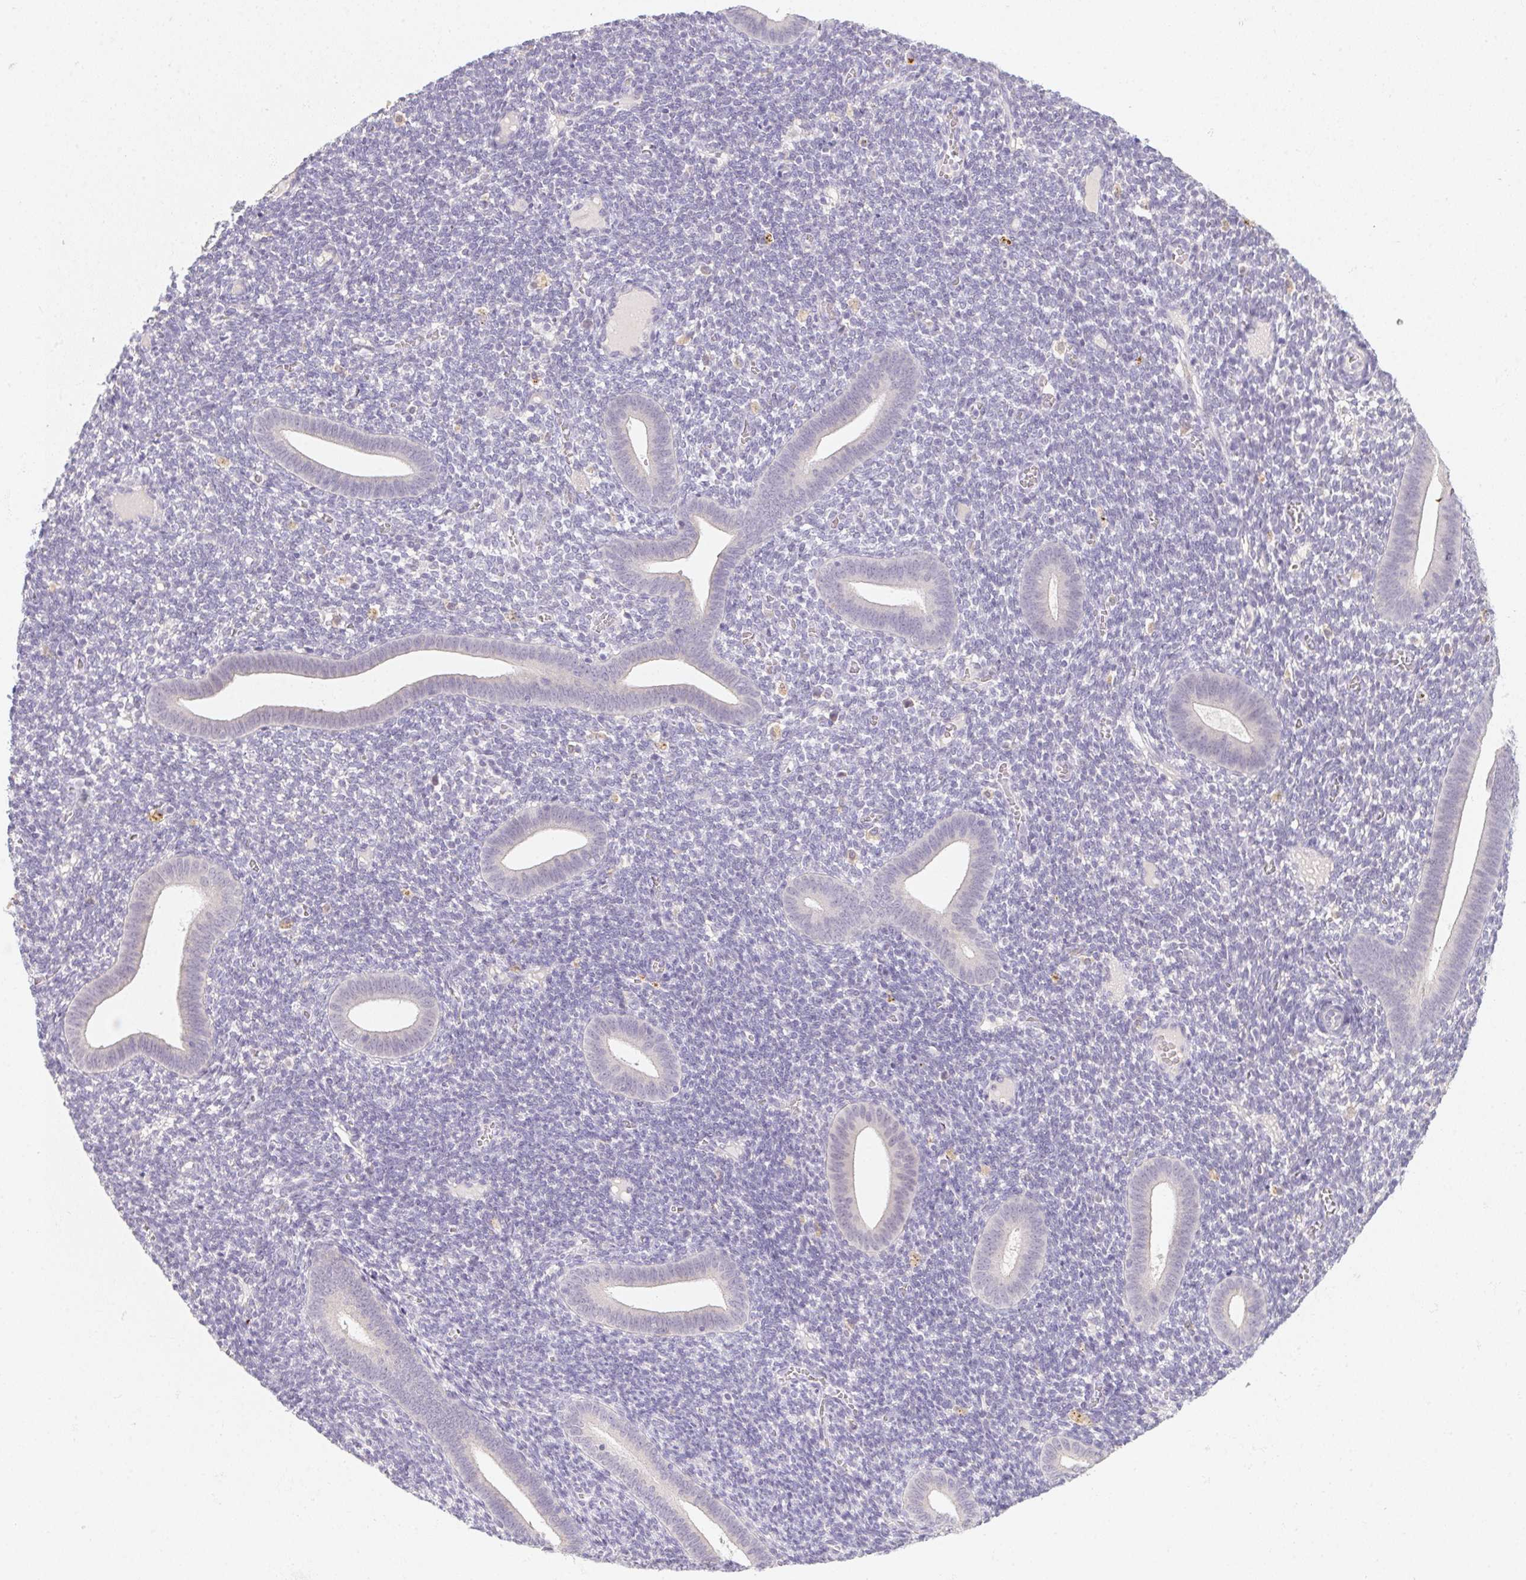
{"staining": {"intensity": "negative", "quantity": "none", "location": "none"}, "tissue": "endometrium", "cell_type": "Cells in endometrial stroma", "image_type": "normal", "snomed": [{"axis": "morphology", "description": "Normal tissue, NOS"}, {"axis": "topography", "description": "Endometrium"}], "caption": "This photomicrograph is of normal endometrium stained with IHC to label a protein in brown with the nuclei are counter-stained blue. There is no staining in cells in endometrial stroma.", "gene": "SLC6A18", "patient": {"sex": "female", "age": 25}}